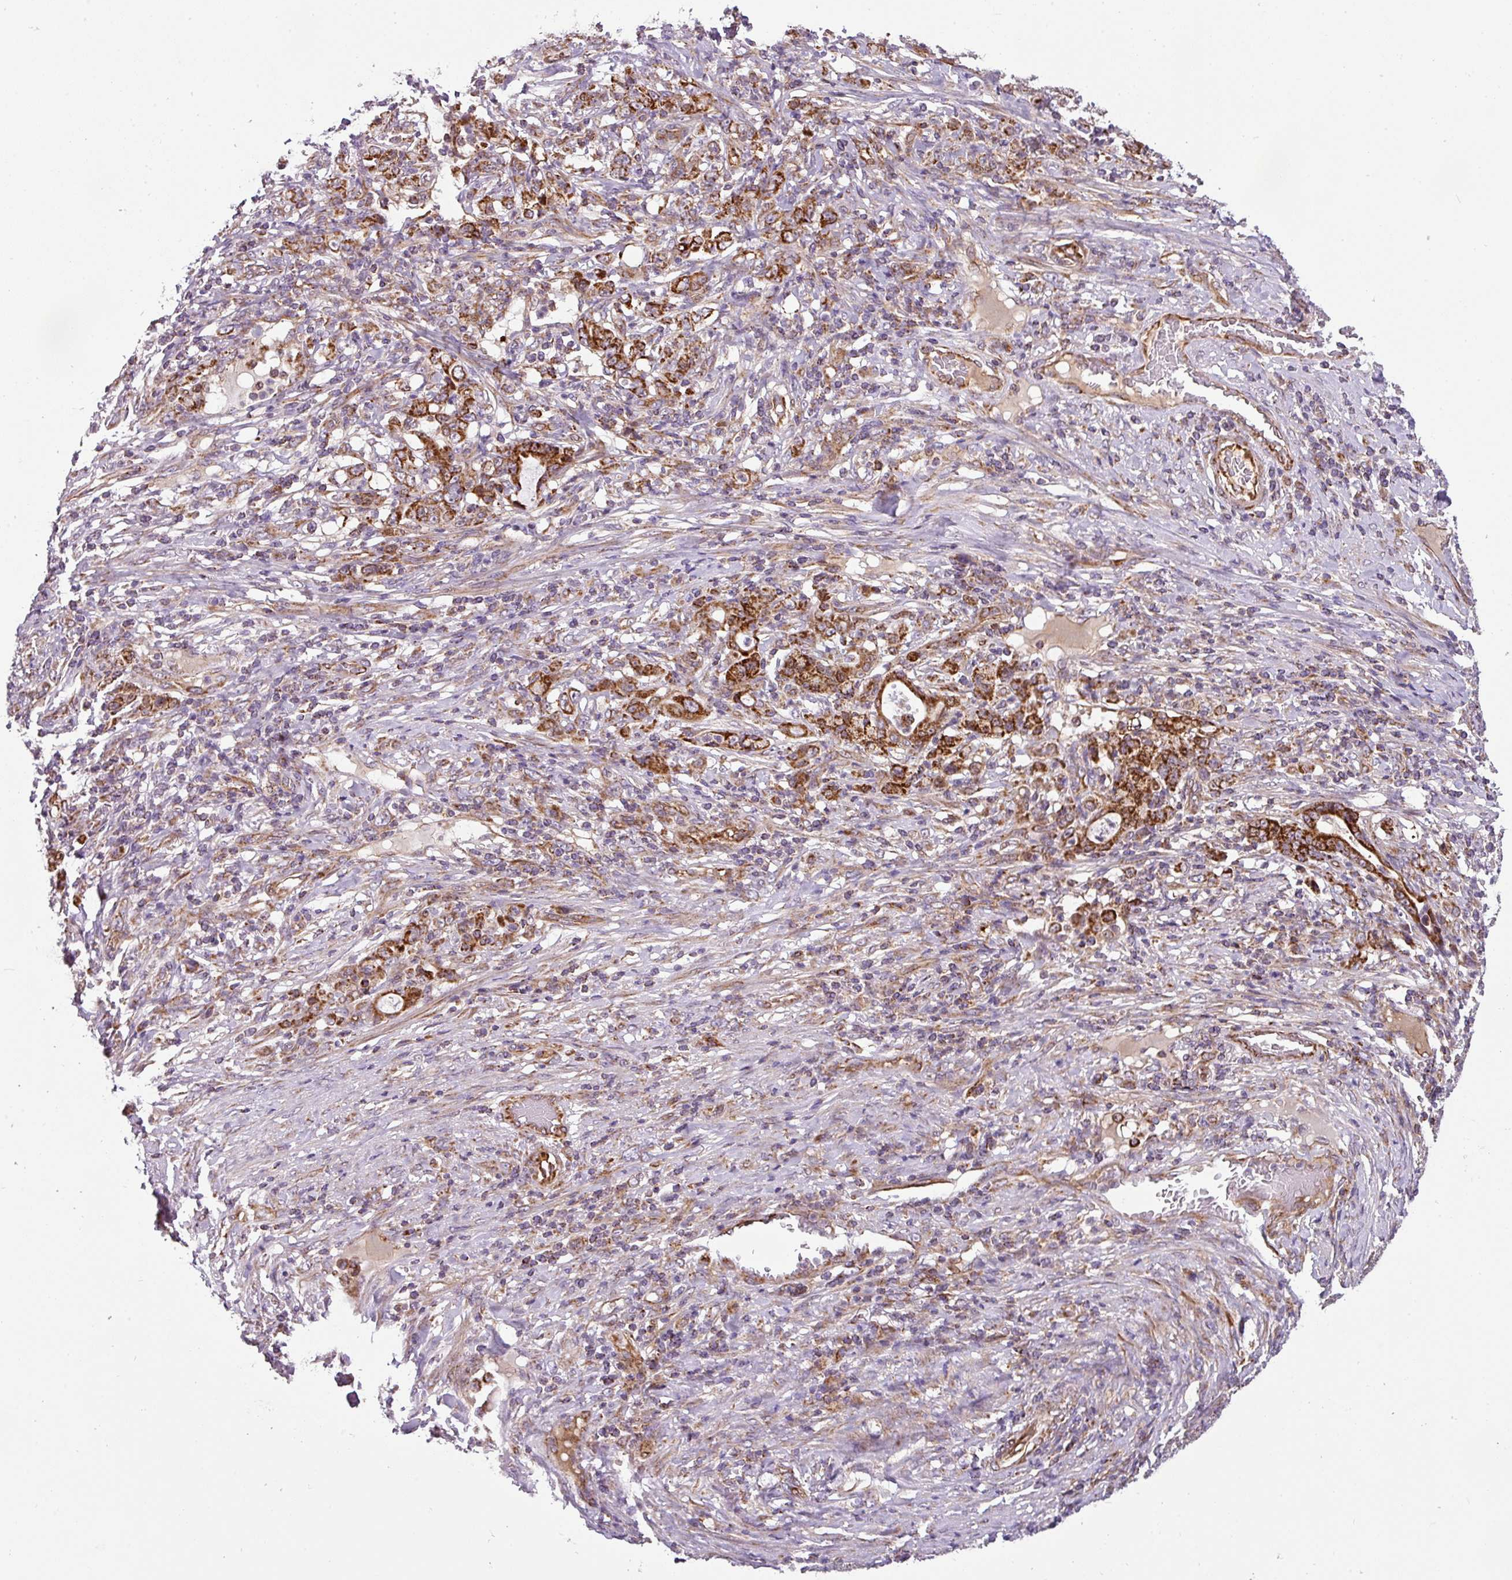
{"staining": {"intensity": "strong", "quantity": ">75%", "location": "cytoplasmic/membranous"}, "tissue": "stomach cancer", "cell_type": "Tumor cells", "image_type": "cancer", "snomed": [{"axis": "morphology", "description": "Adenocarcinoma, NOS"}, {"axis": "topography", "description": "Stomach"}], "caption": "The histopathology image exhibits immunohistochemical staining of stomach cancer. There is strong cytoplasmic/membranous staining is present in approximately >75% of tumor cells.", "gene": "PRELID3B", "patient": {"sex": "female", "age": 79}}